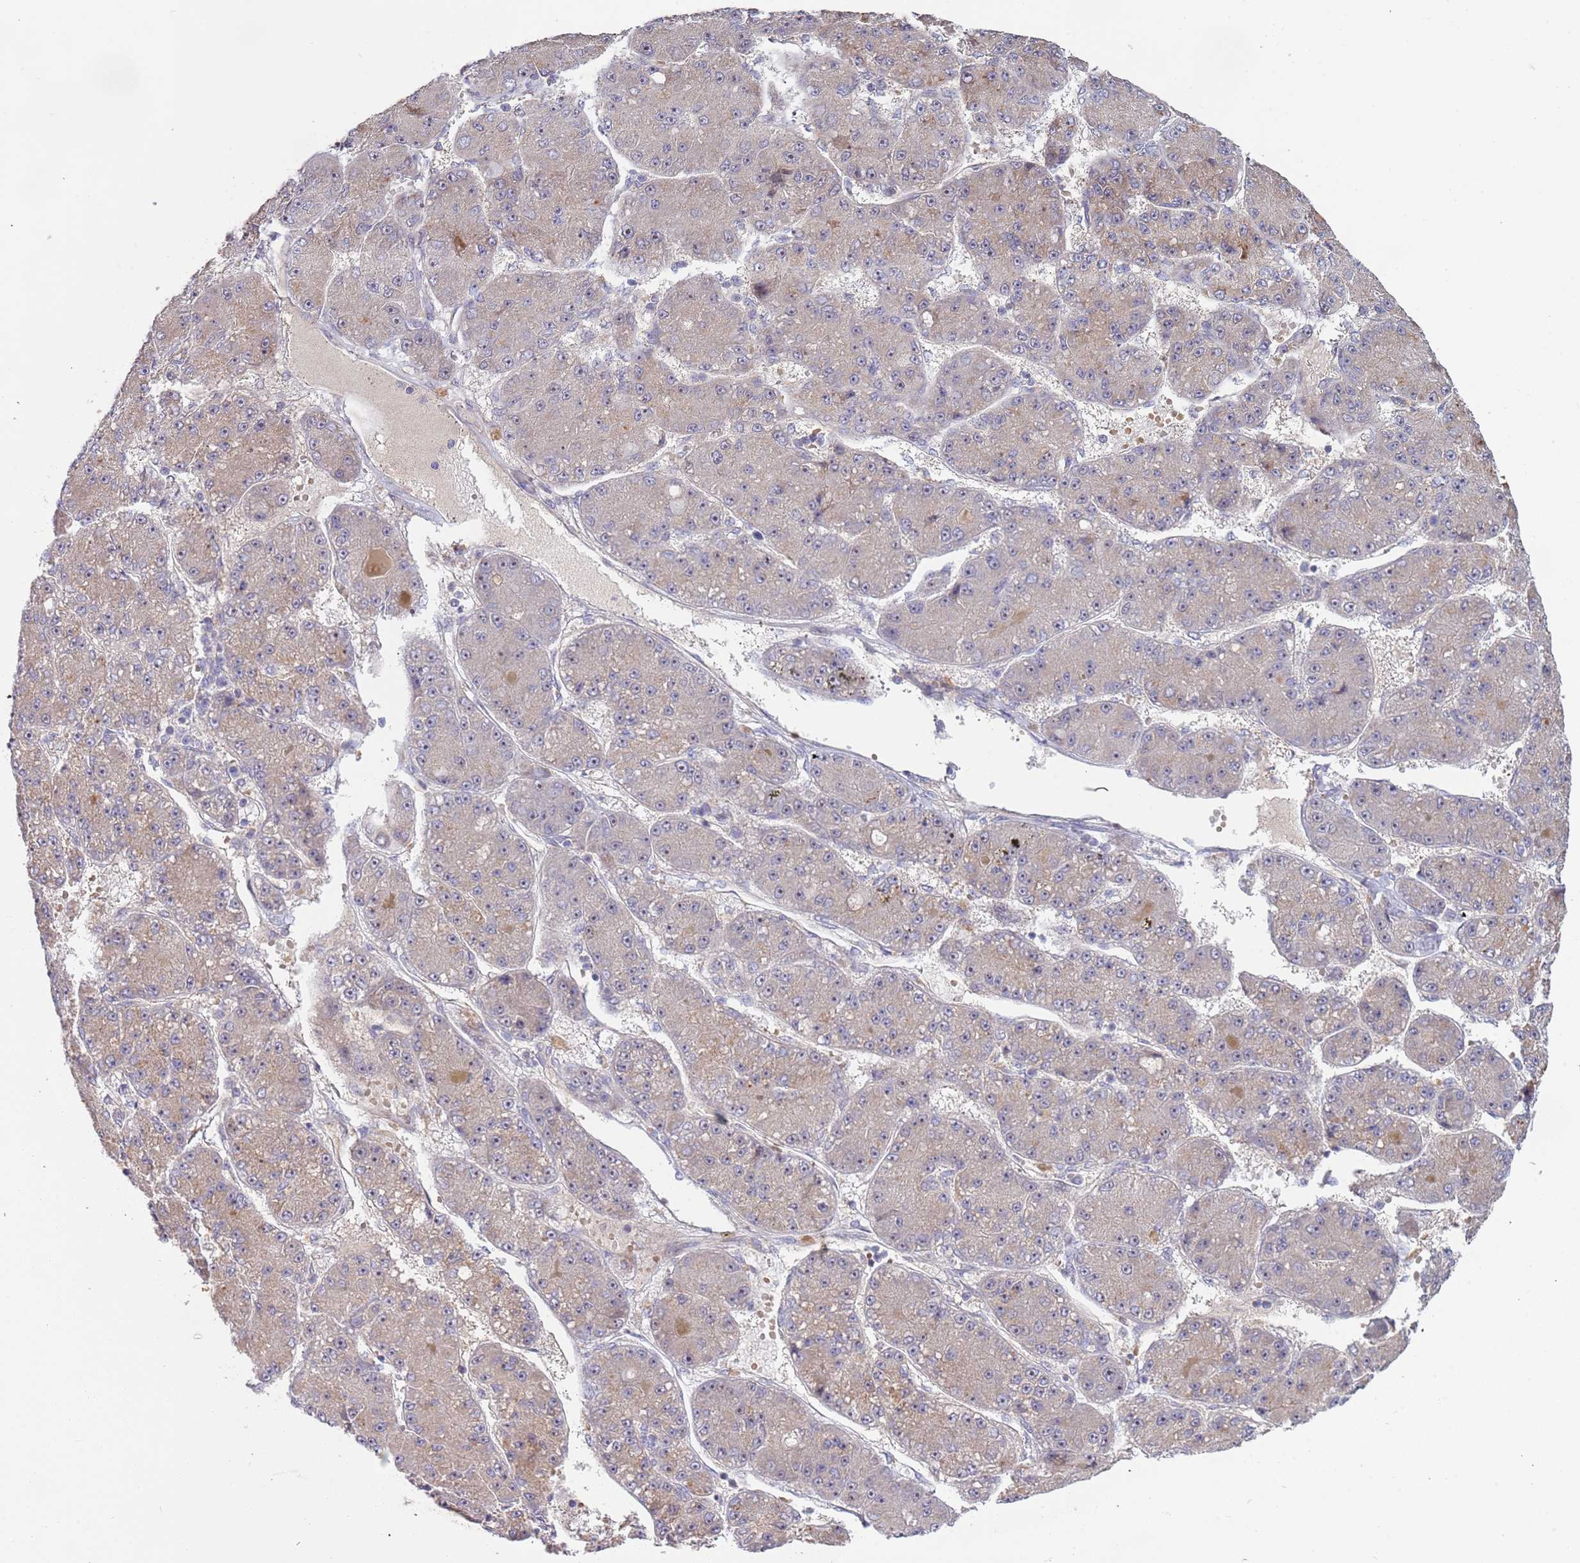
{"staining": {"intensity": "weak", "quantity": "<25%", "location": "cytoplasmic/membranous"}, "tissue": "liver cancer", "cell_type": "Tumor cells", "image_type": "cancer", "snomed": [{"axis": "morphology", "description": "Carcinoma, Hepatocellular, NOS"}, {"axis": "topography", "description": "Liver"}], "caption": "Immunohistochemistry photomicrograph of neoplastic tissue: human hepatocellular carcinoma (liver) stained with DAB (3,3'-diaminobenzidine) exhibits no significant protein positivity in tumor cells. Nuclei are stained in blue.", "gene": "TRAPPC6B", "patient": {"sex": "male", "age": 67}}